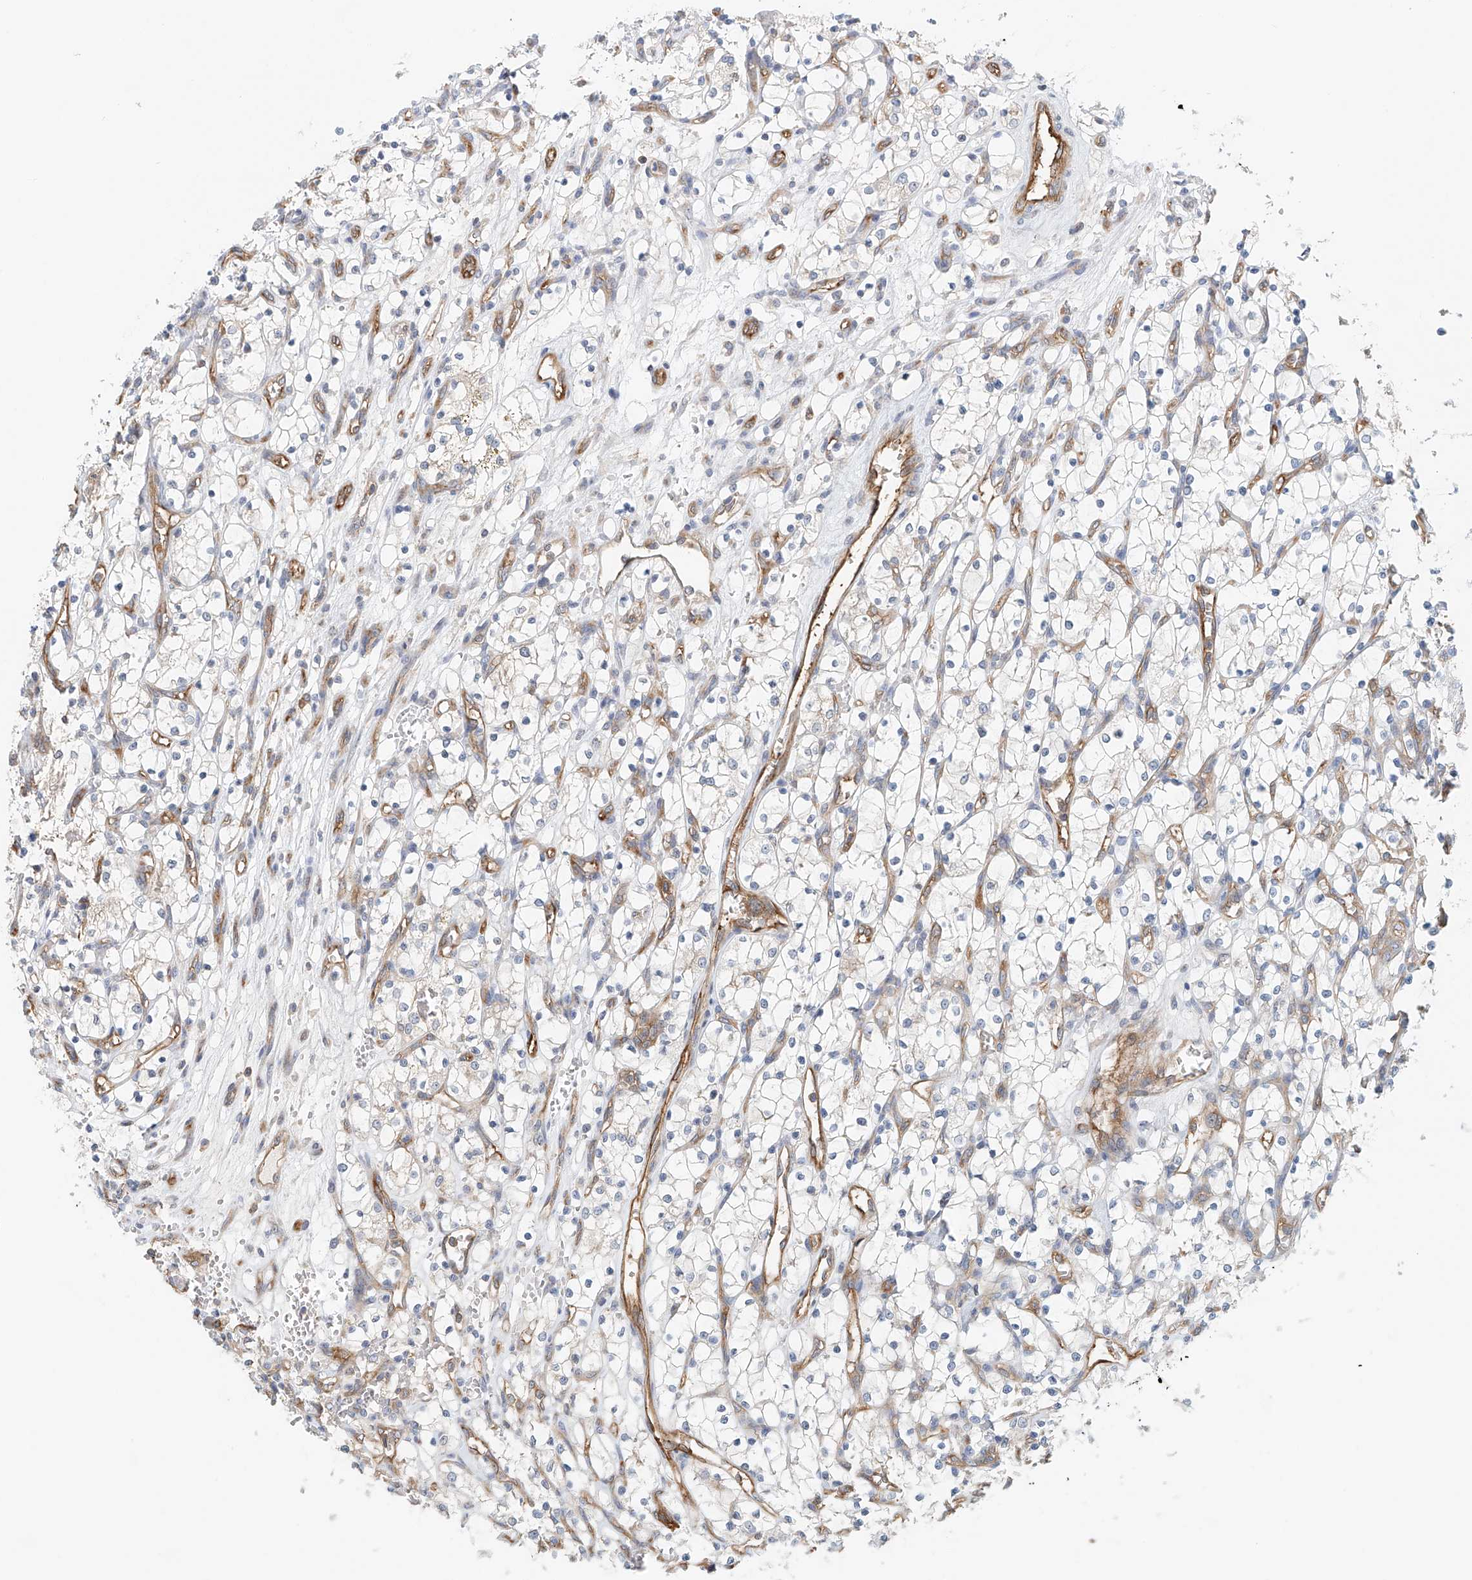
{"staining": {"intensity": "negative", "quantity": "none", "location": "none"}, "tissue": "renal cancer", "cell_type": "Tumor cells", "image_type": "cancer", "snomed": [{"axis": "morphology", "description": "Adenocarcinoma, NOS"}, {"axis": "topography", "description": "Kidney"}], "caption": "Human renal cancer stained for a protein using immunohistochemistry reveals no positivity in tumor cells.", "gene": "FRYL", "patient": {"sex": "female", "age": 69}}